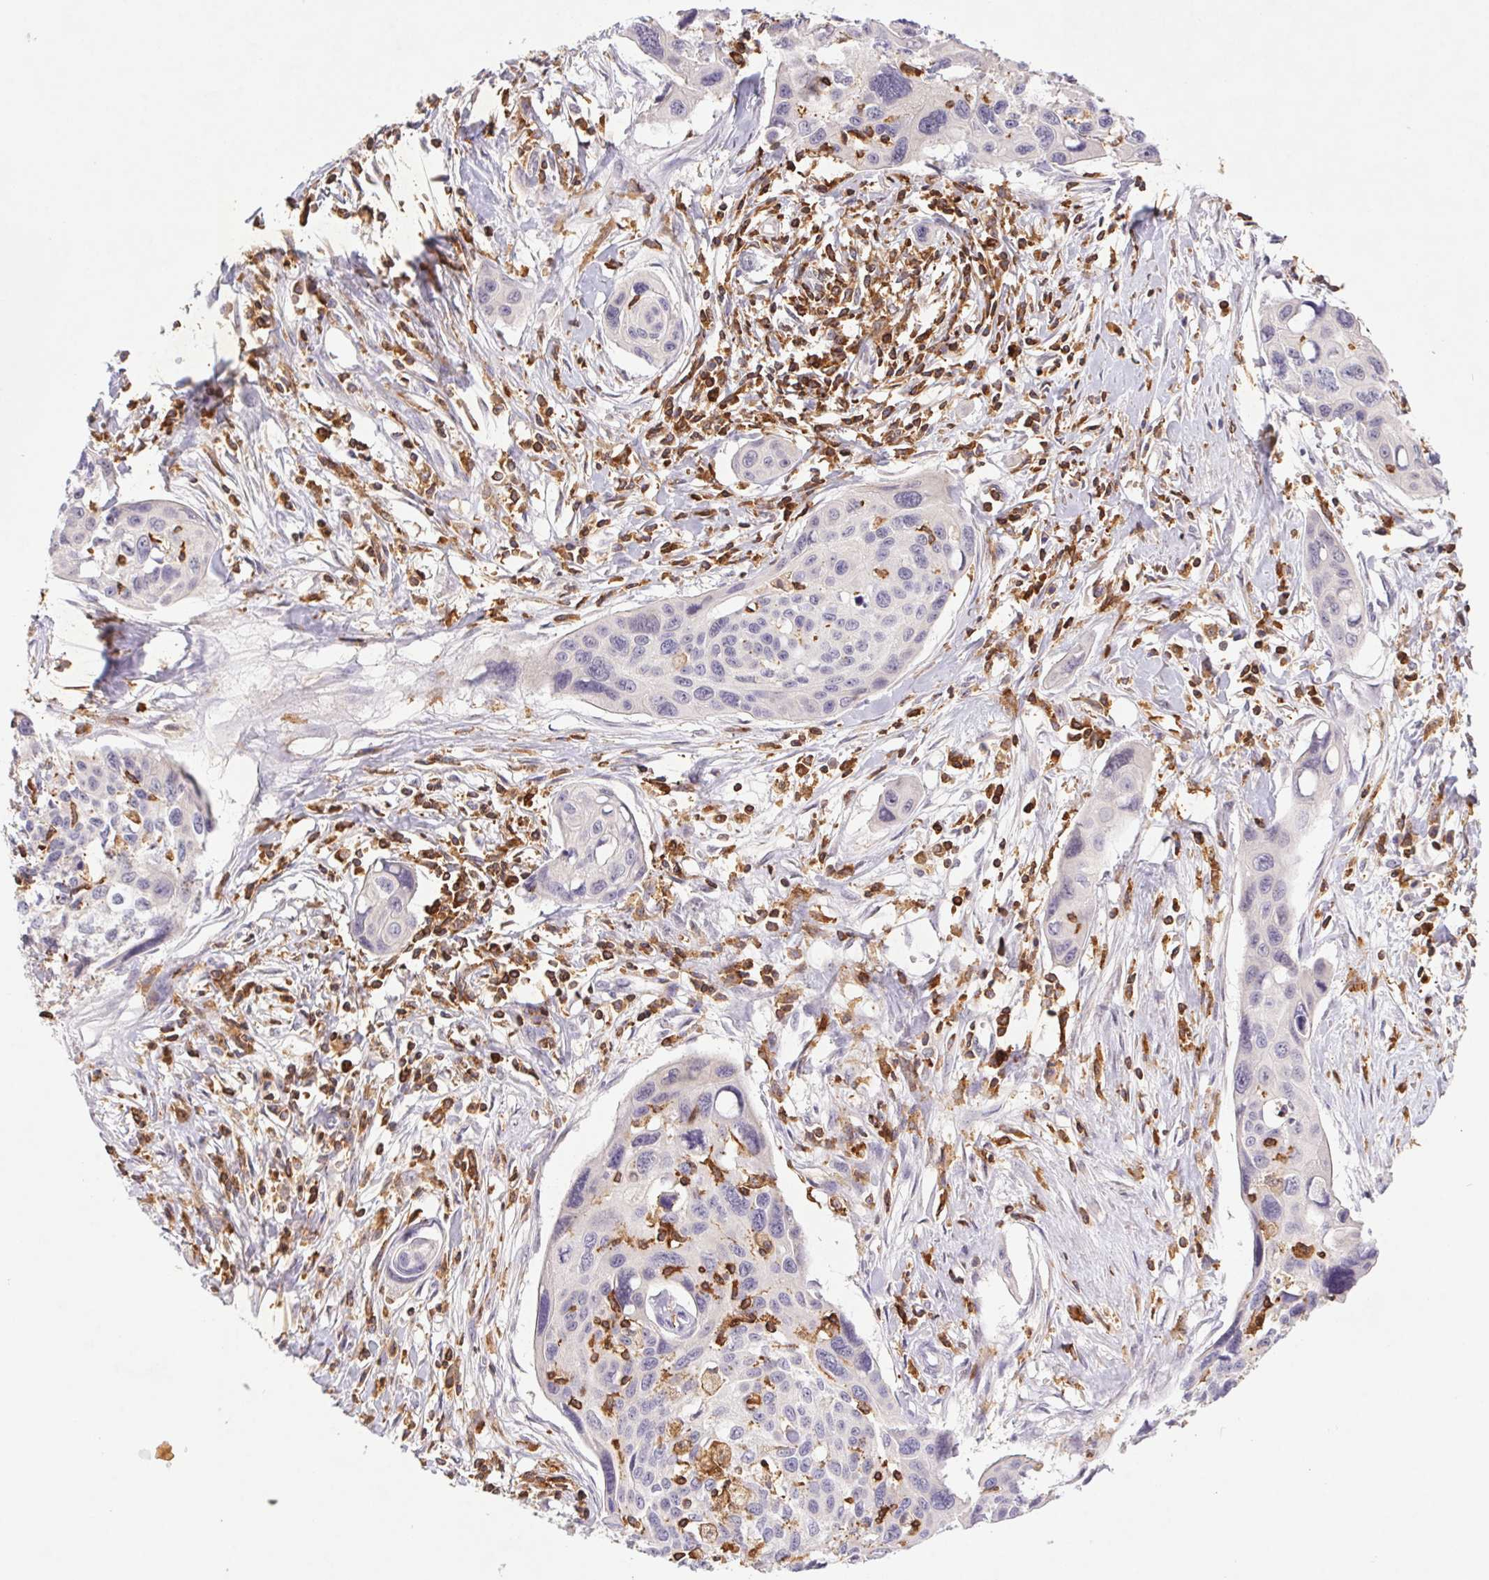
{"staining": {"intensity": "negative", "quantity": "none", "location": "none"}, "tissue": "cervical cancer", "cell_type": "Tumor cells", "image_type": "cancer", "snomed": [{"axis": "morphology", "description": "Squamous cell carcinoma, NOS"}, {"axis": "topography", "description": "Cervix"}], "caption": "High power microscopy photomicrograph of an immunohistochemistry (IHC) image of cervical squamous cell carcinoma, revealing no significant positivity in tumor cells.", "gene": "APBB1IP", "patient": {"sex": "female", "age": 31}}